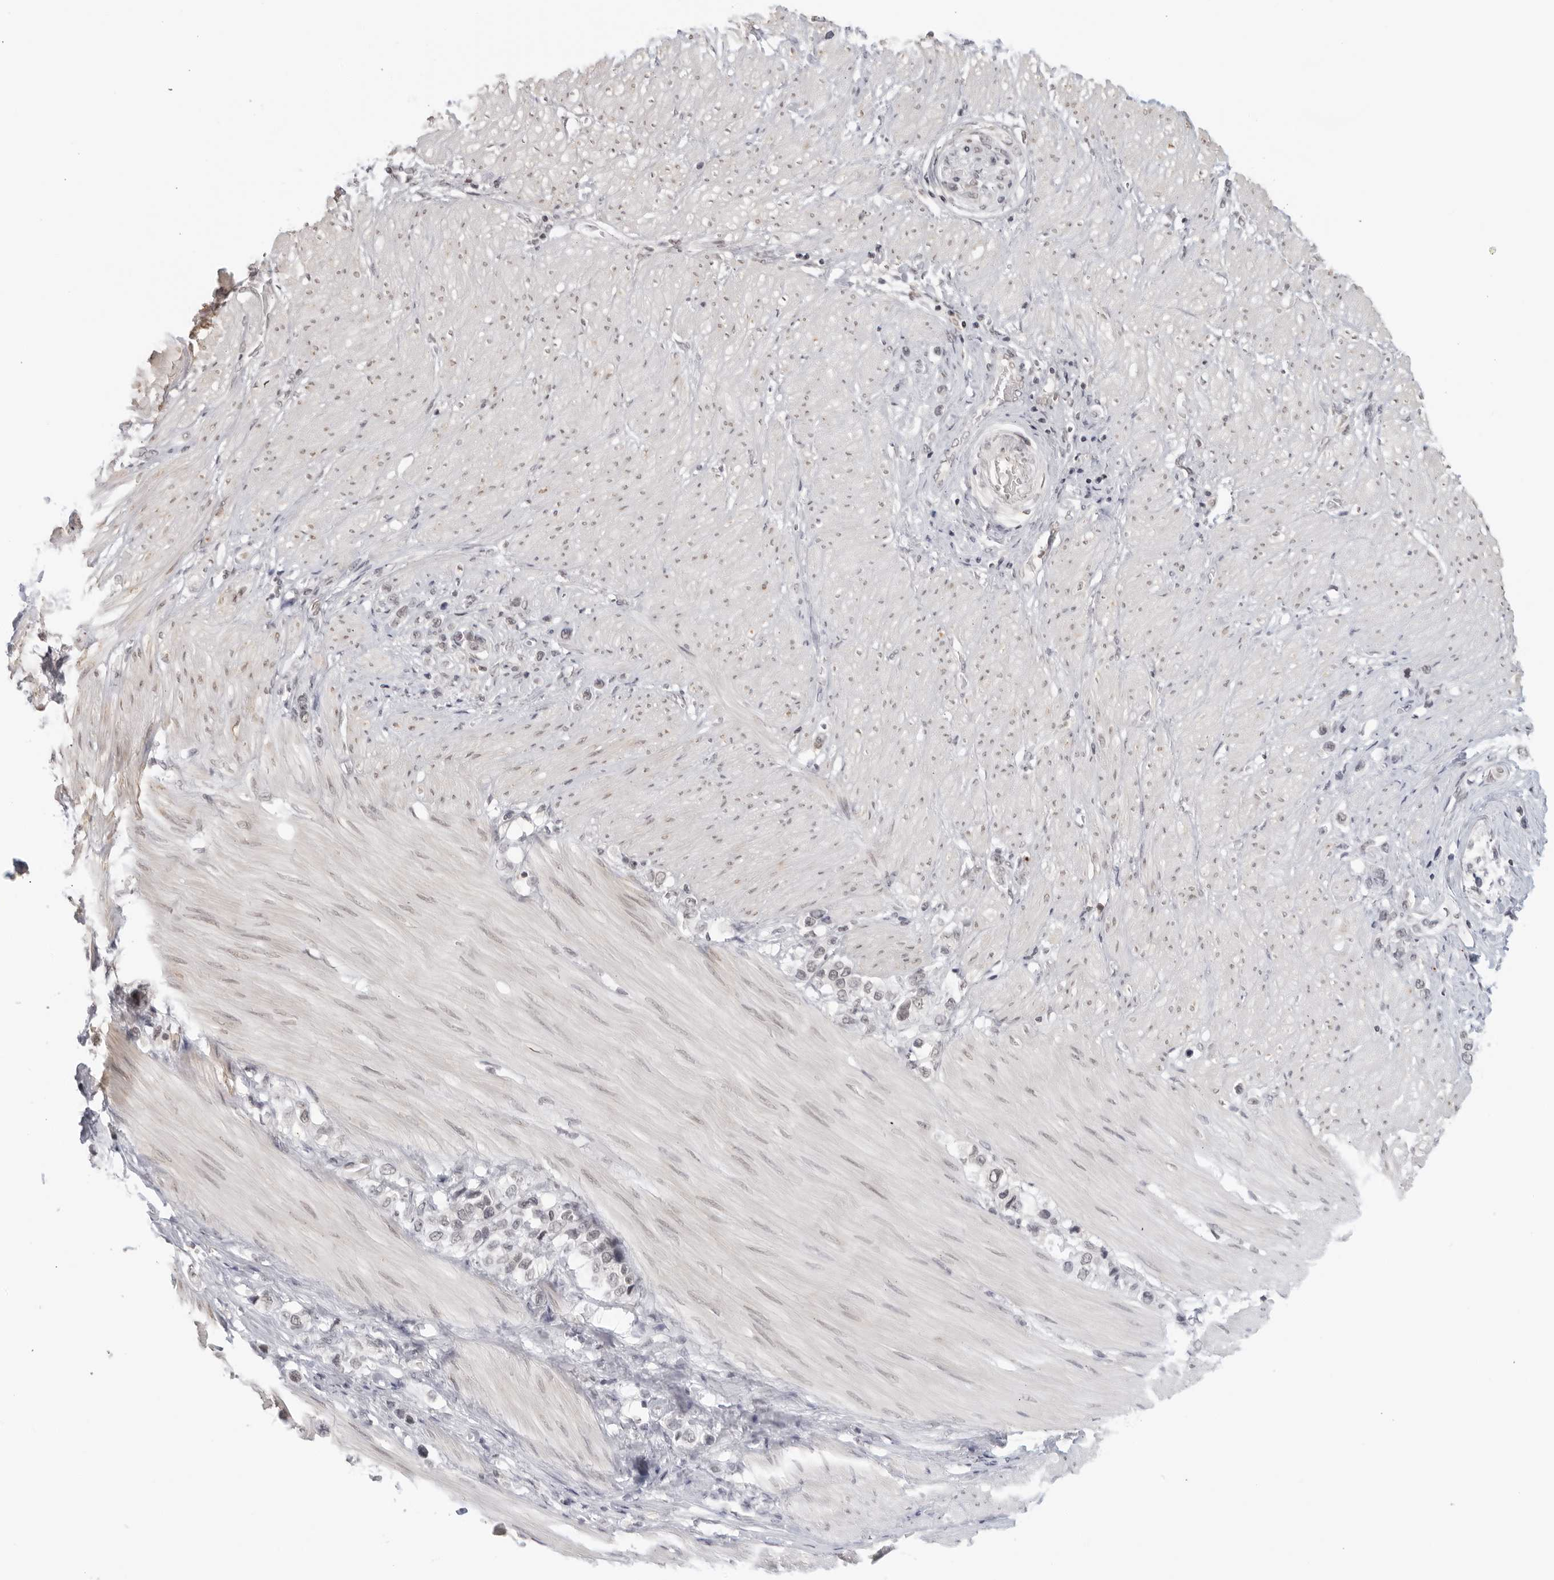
{"staining": {"intensity": "weak", "quantity": "25%-75%", "location": "nuclear"}, "tissue": "stomach cancer", "cell_type": "Tumor cells", "image_type": "cancer", "snomed": [{"axis": "morphology", "description": "Adenocarcinoma, NOS"}, {"axis": "topography", "description": "Stomach"}], "caption": "Tumor cells exhibit low levels of weak nuclear staining in approximately 25%-75% of cells in human stomach adenocarcinoma. (Brightfield microscopy of DAB IHC at high magnification).", "gene": "RAB11FIP3", "patient": {"sex": "female", "age": 65}}